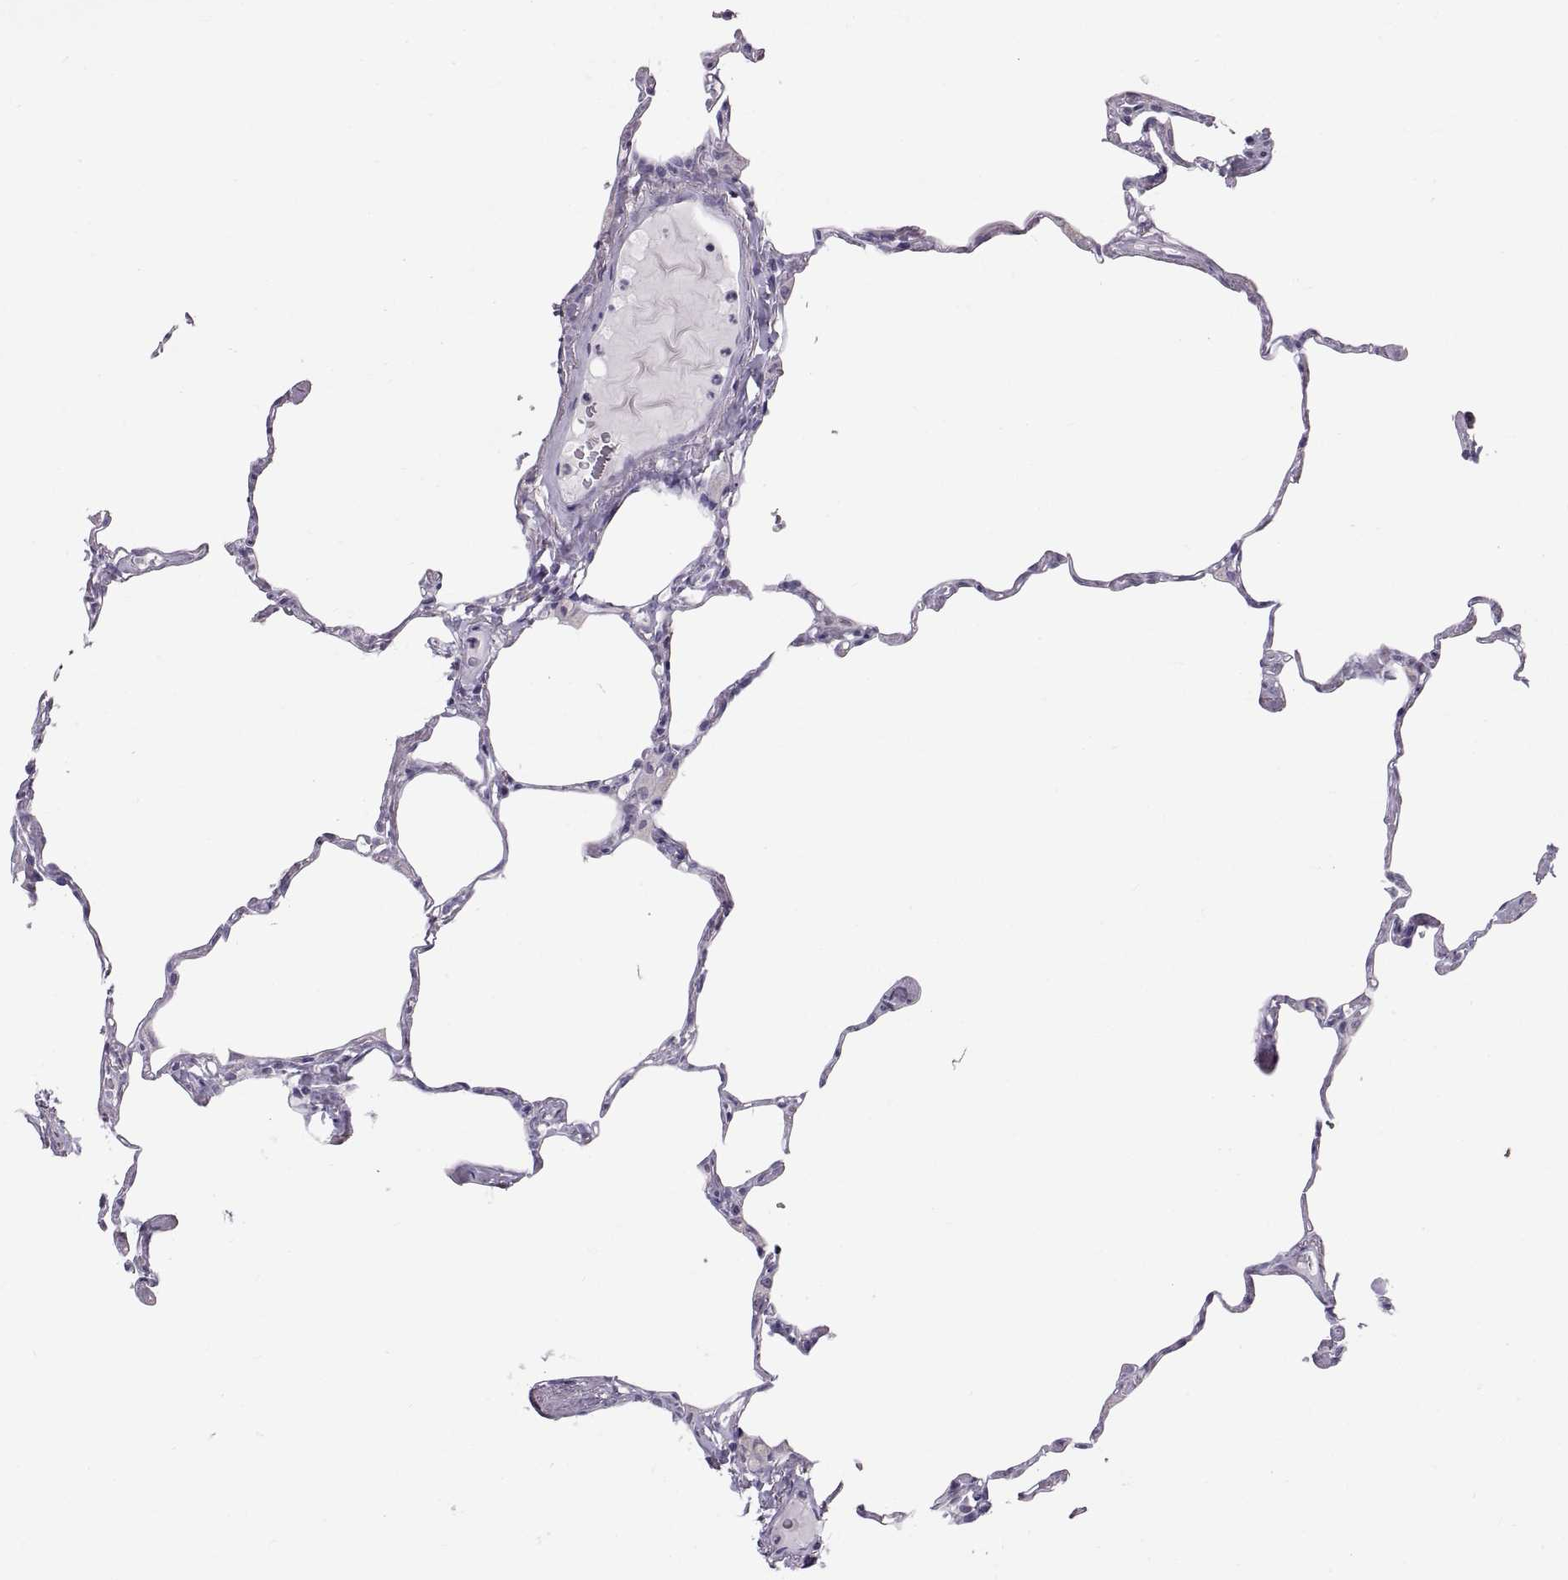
{"staining": {"intensity": "negative", "quantity": "none", "location": "none"}, "tissue": "lung", "cell_type": "Alveolar cells", "image_type": "normal", "snomed": [{"axis": "morphology", "description": "Normal tissue, NOS"}, {"axis": "topography", "description": "Lung"}], "caption": "Image shows no significant protein positivity in alveolar cells of normal lung.", "gene": "WBP2NL", "patient": {"sex": "male", "age": 65}}